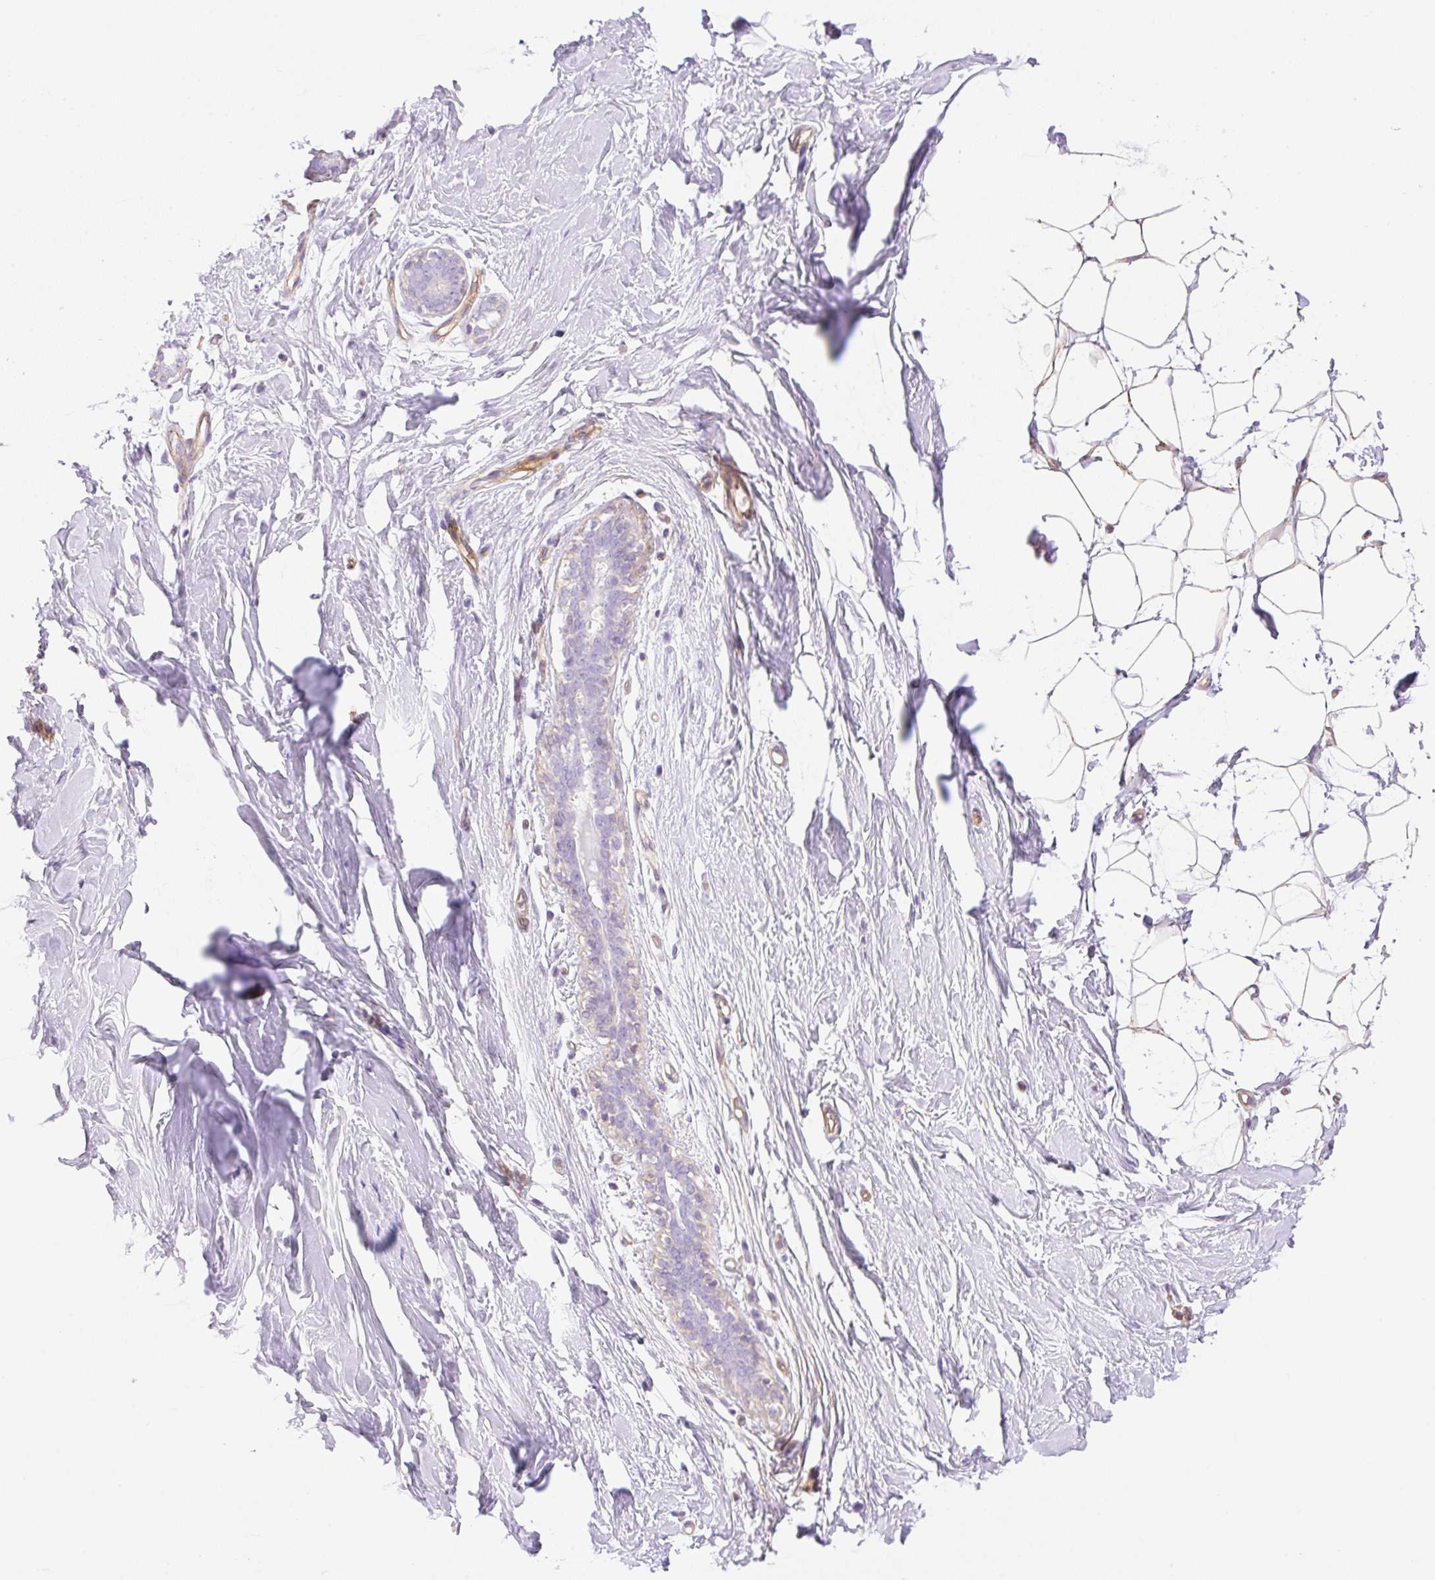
{"staining": {"intensity": "weak", "quantity": "25%-75%", "location": "cytoplasmic/membranous"}, "tissue": "breast", "cell_type": "Adipocytes", "image_type": "normal", "snomed": [{"axis": "morphology", "description": "Normal tissue, NOS"}, {"axis": "topography", "description": "Breast"}], "caption": "The photomicrograph exhibits immunohistochemical staining of normal breast. There is weak cytoplasmic/membranous expression is identified in about 25%-75% of adipocytes.", "gene": "EHD1", "patient": {"sex": "female", "age": 27}}